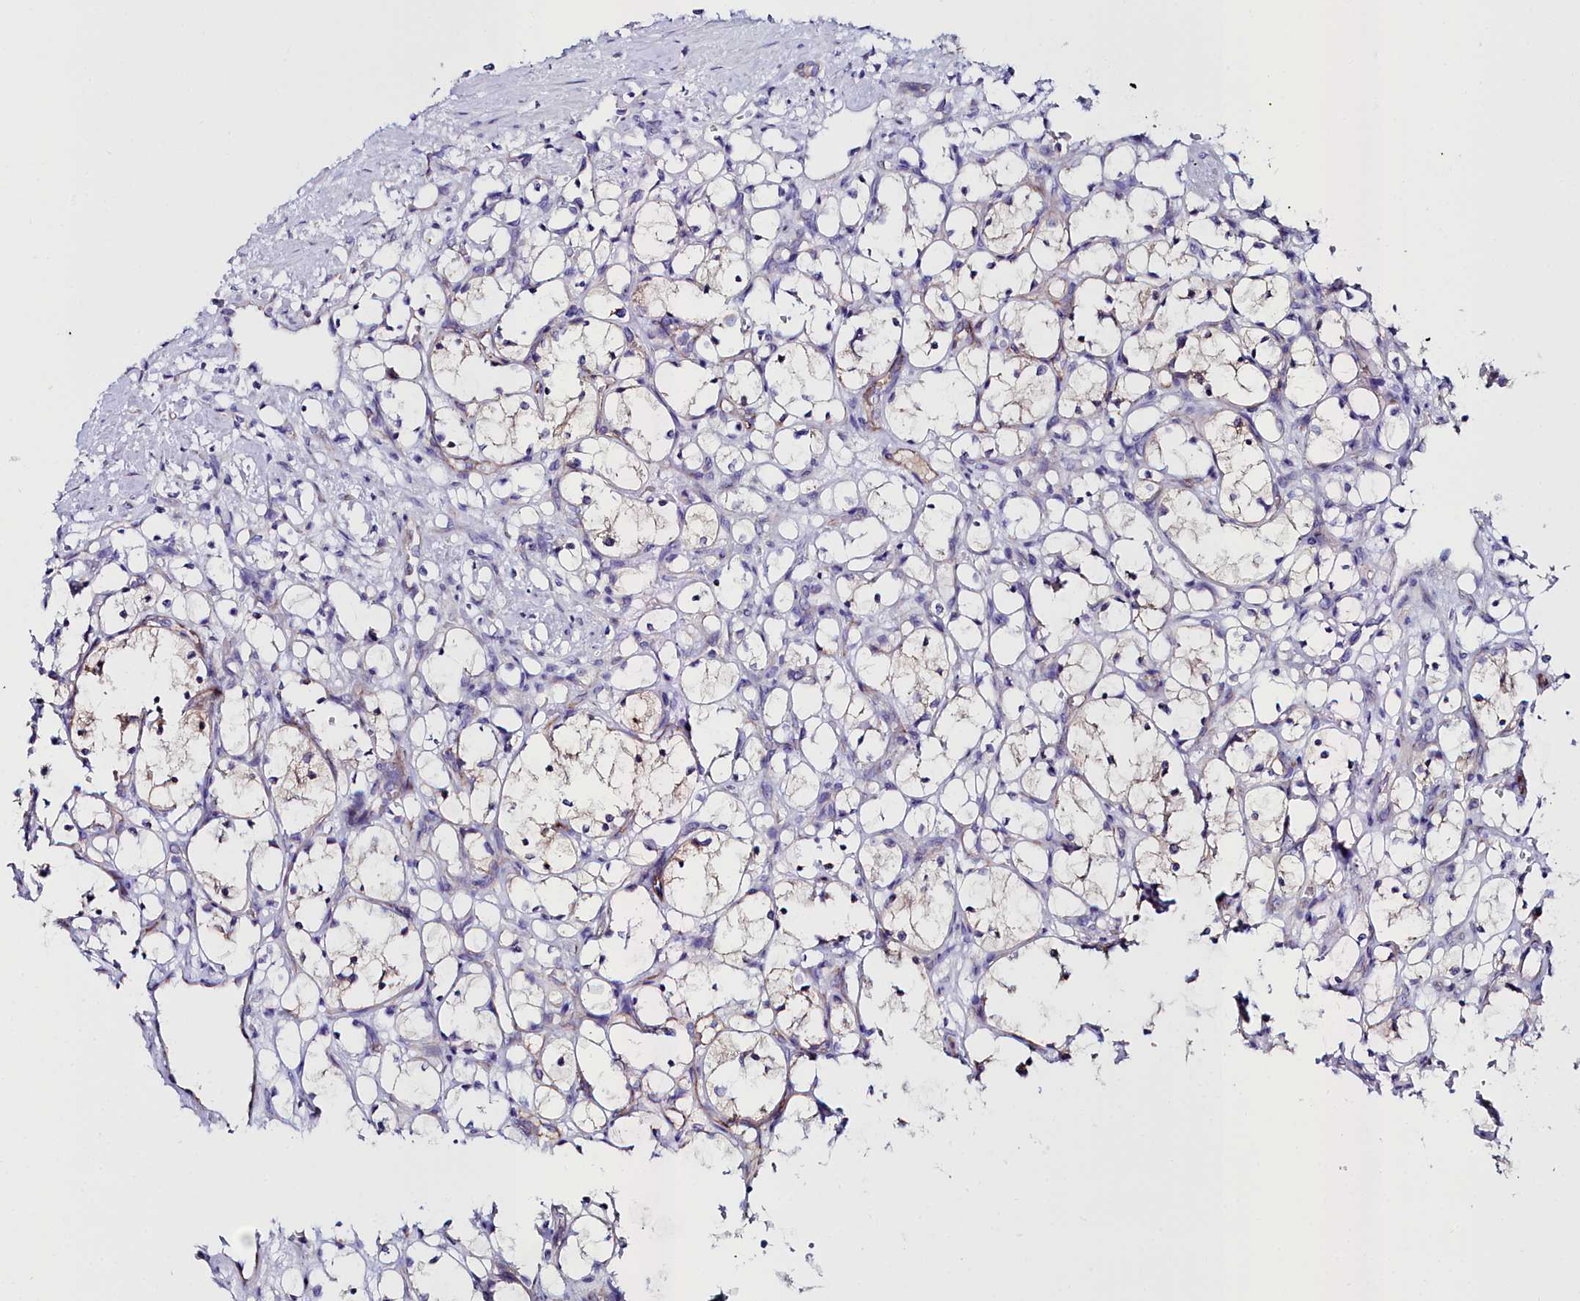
{"staining": {"intensity": "negative", "quantity": "none", "location": "none"}, "tissue": "renal cancer", "cell_type": "Tumor cells", "image_type": "cancer", "snomed": [{"axis": "morphology", "description": "Adenocarcinoma, NOS"}, {"axis": "topography", "description": "Kidney"}], "caption": "Tumor cells are negative for brown protein staining in renal cancer (adenocarcinoma).", "gene": "SLC49A3", "patient": {"sex": "female", "age": 69}}